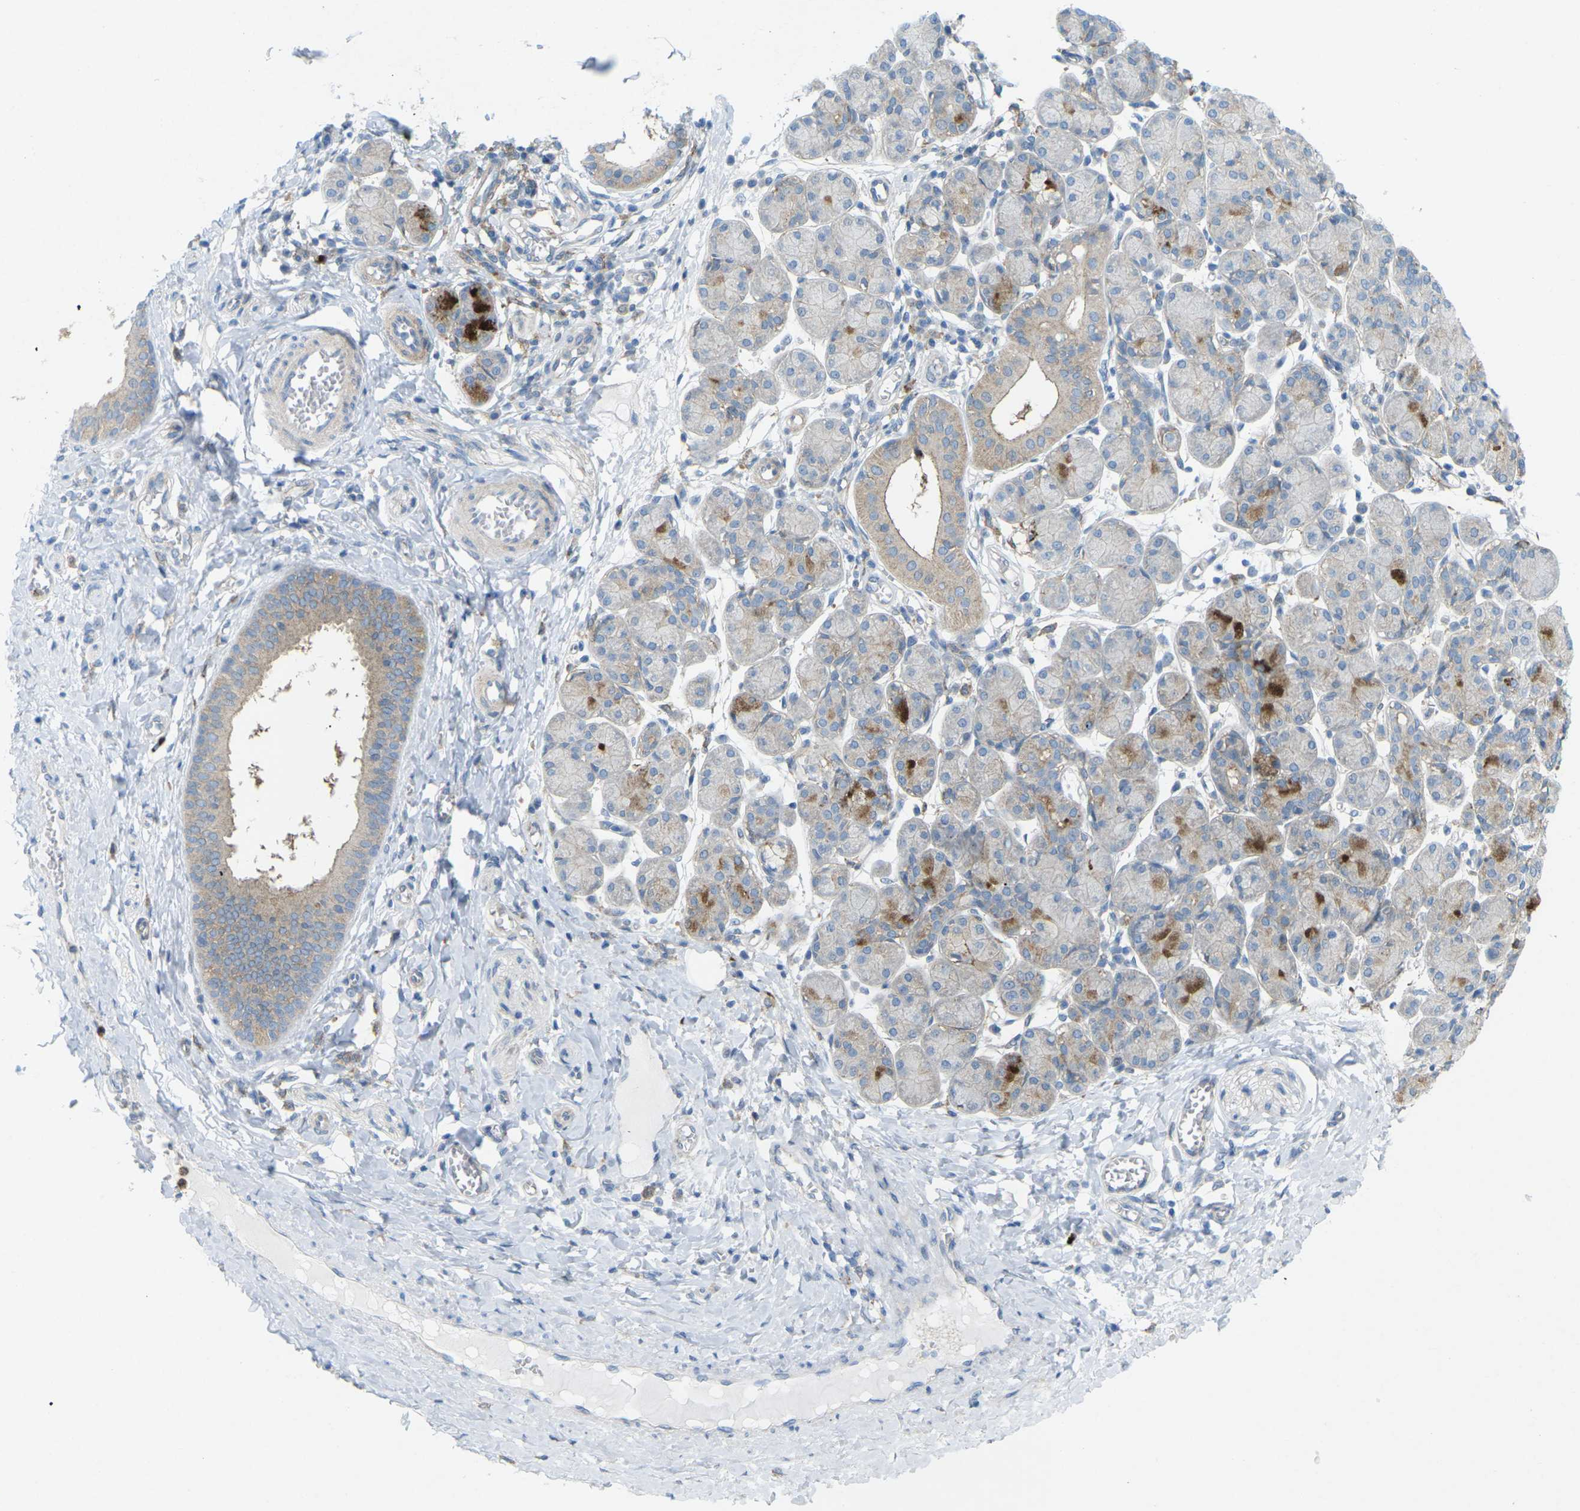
{"staining": {"intensity": "moderate", "quantity": "<25%", "location": "cytoplasmic/membranous"}, "tissue": "salivary gland", "cell_type": "Glandular cells", "image_type": "normal", "snomed": [{"axis": "morphology", "description": "Normal tissue, NOS"}, {"axis": "morphology", "description": "Inflammation, NOS"}, {"axis": "topography", "description": "Lymph node"}, {"axis": "topography", "description": "Salivary gland"}], "caption": "This photomicrograph reveals IHC staining of benign salivary gland, with low moderate cytoplasmic/membranous staining in about <25% of glandular cells.", "gene": "STK11", "patient": {"sex": "male", "age": 3}}